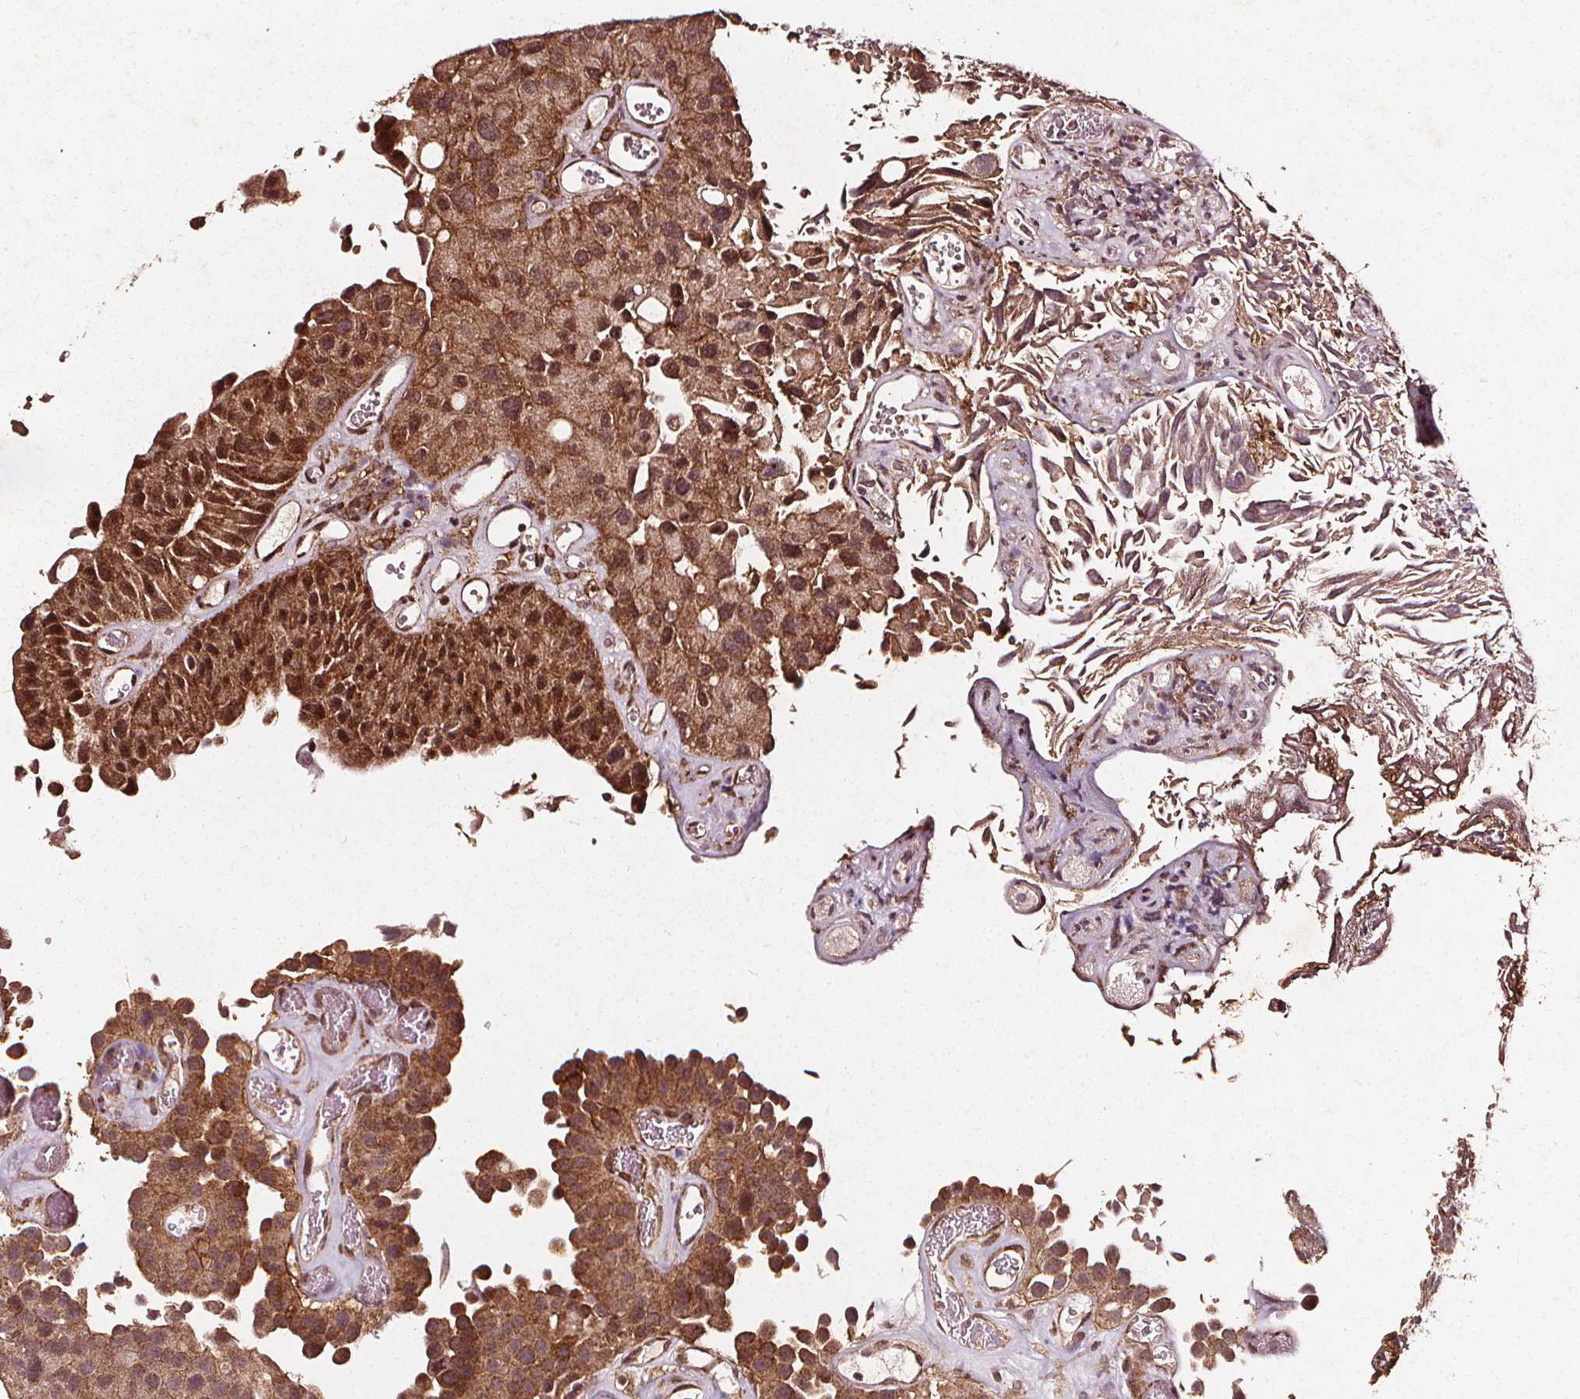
{"staining": {"intensity": "moderate", "quantity": "25%-75%", "location": "cytoplasmic/membranous,nuclear"}, "tissue": "urothelial cancer", "cell_type": "Tumor cells", "image_type": "cancer", "snomed": [{"axis": "morphology", "description": "Urothelial carcinoma, Low grade"}, {"axis": "topography", "description": "Urinary bladder"}], "caption": "Moderate cytoplasmic/membranous and nuclear expression is seen in approximately 25%-75% of tumor cells in urothelial cancer.", "gene": "ABCA1", "patient": {"sex": "female", "age": 69}}